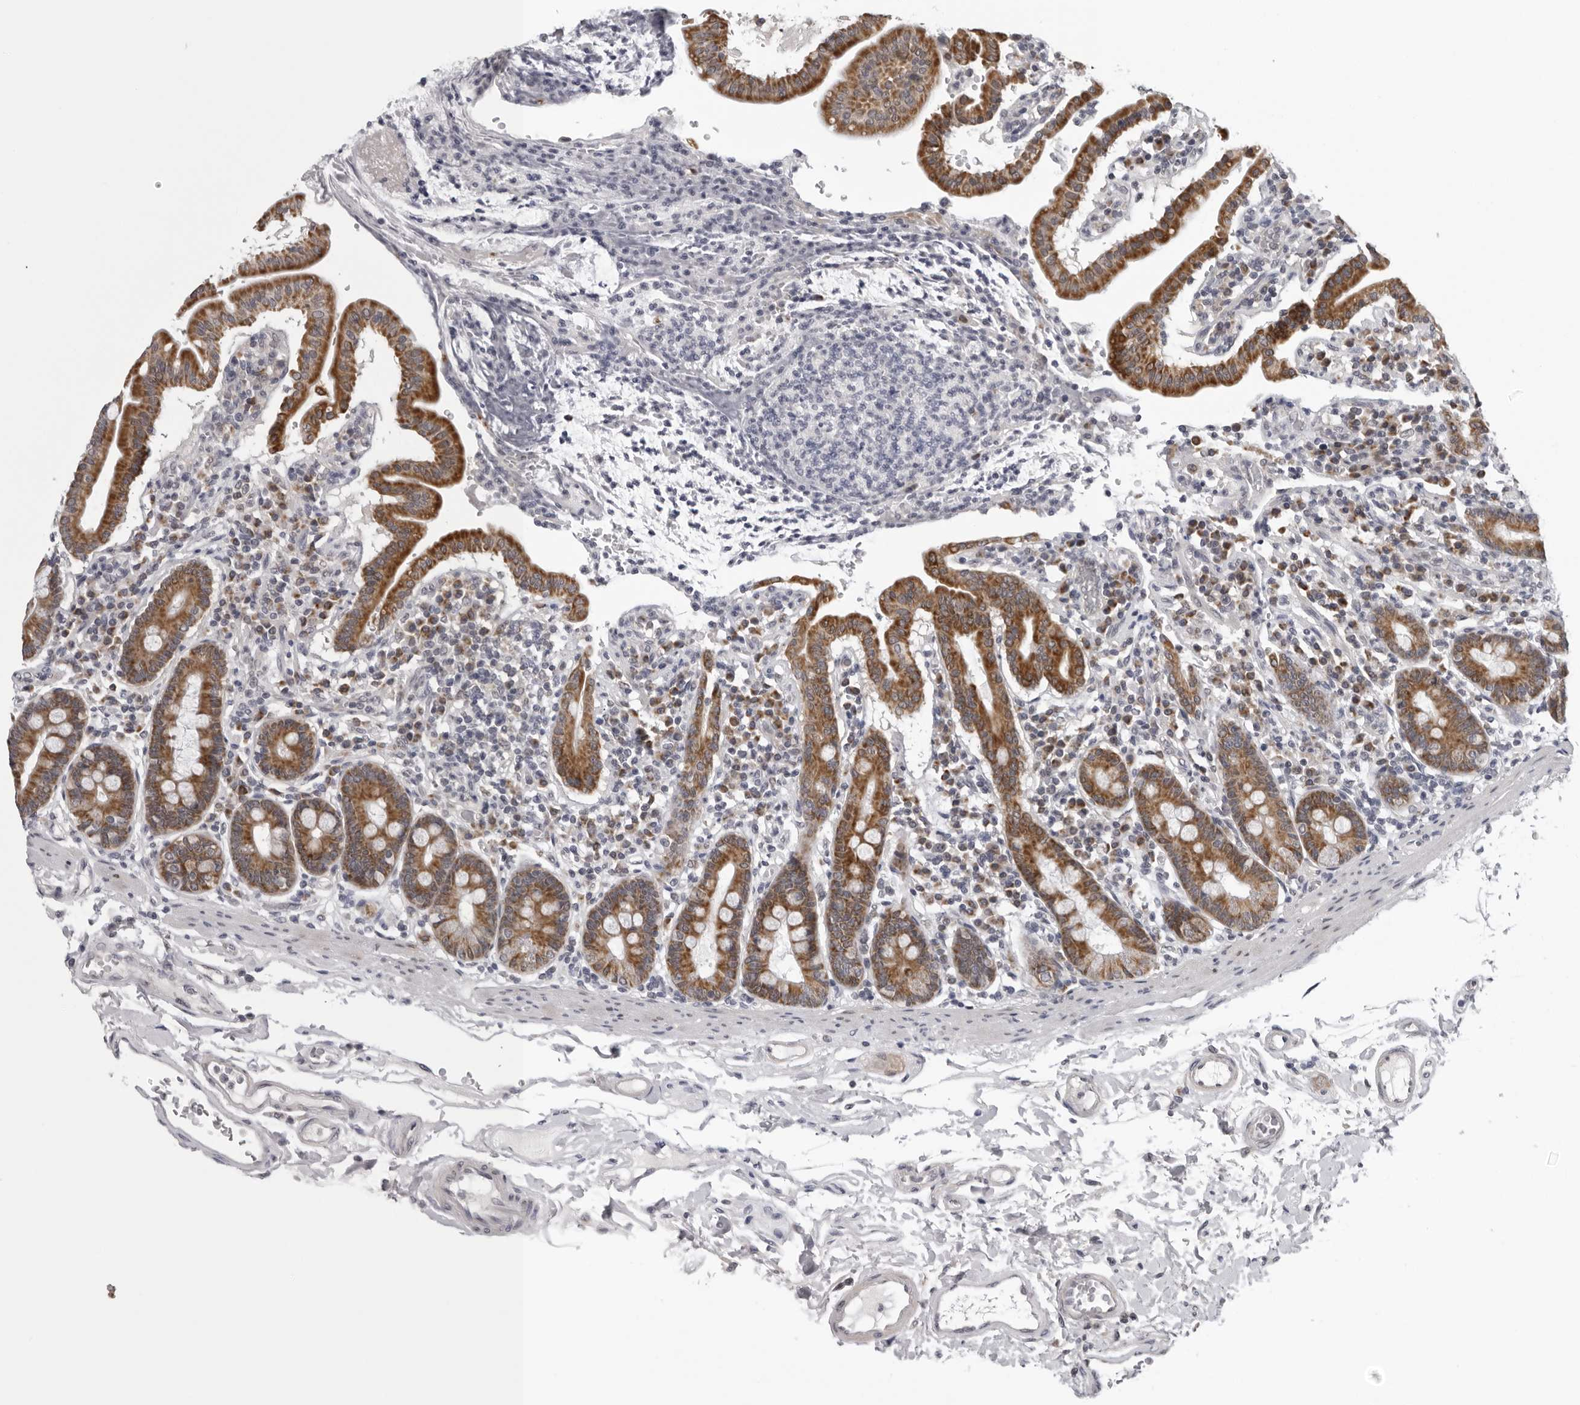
{"staining": {"intensity": "strong", "quantity": ">75%", "location": "cytoplasmic/membranous"}, "tissue": "duodenum", "cell_type": "Glandular cells", "image_type": "normal", "snomed": [{"axis": "morphology", "description": "Normal tissue, NOS"}, {"axis": "morphology", "description": "Adenocarcinoma, NOS"}, {"axis": "topography", "description": "Pancreas"}, {"axis": "topography", "description": "Duodenum"}], "caption": "Glandular cells reveal high levels of strong cytoplasmic/membranous staining in about >75% of cells in benign duodenum. The protein of interest is shown in brown color, while the nuclei are stained blue.", "gene": "CPT2", "patient": {"sex": "male", "age": 50}}